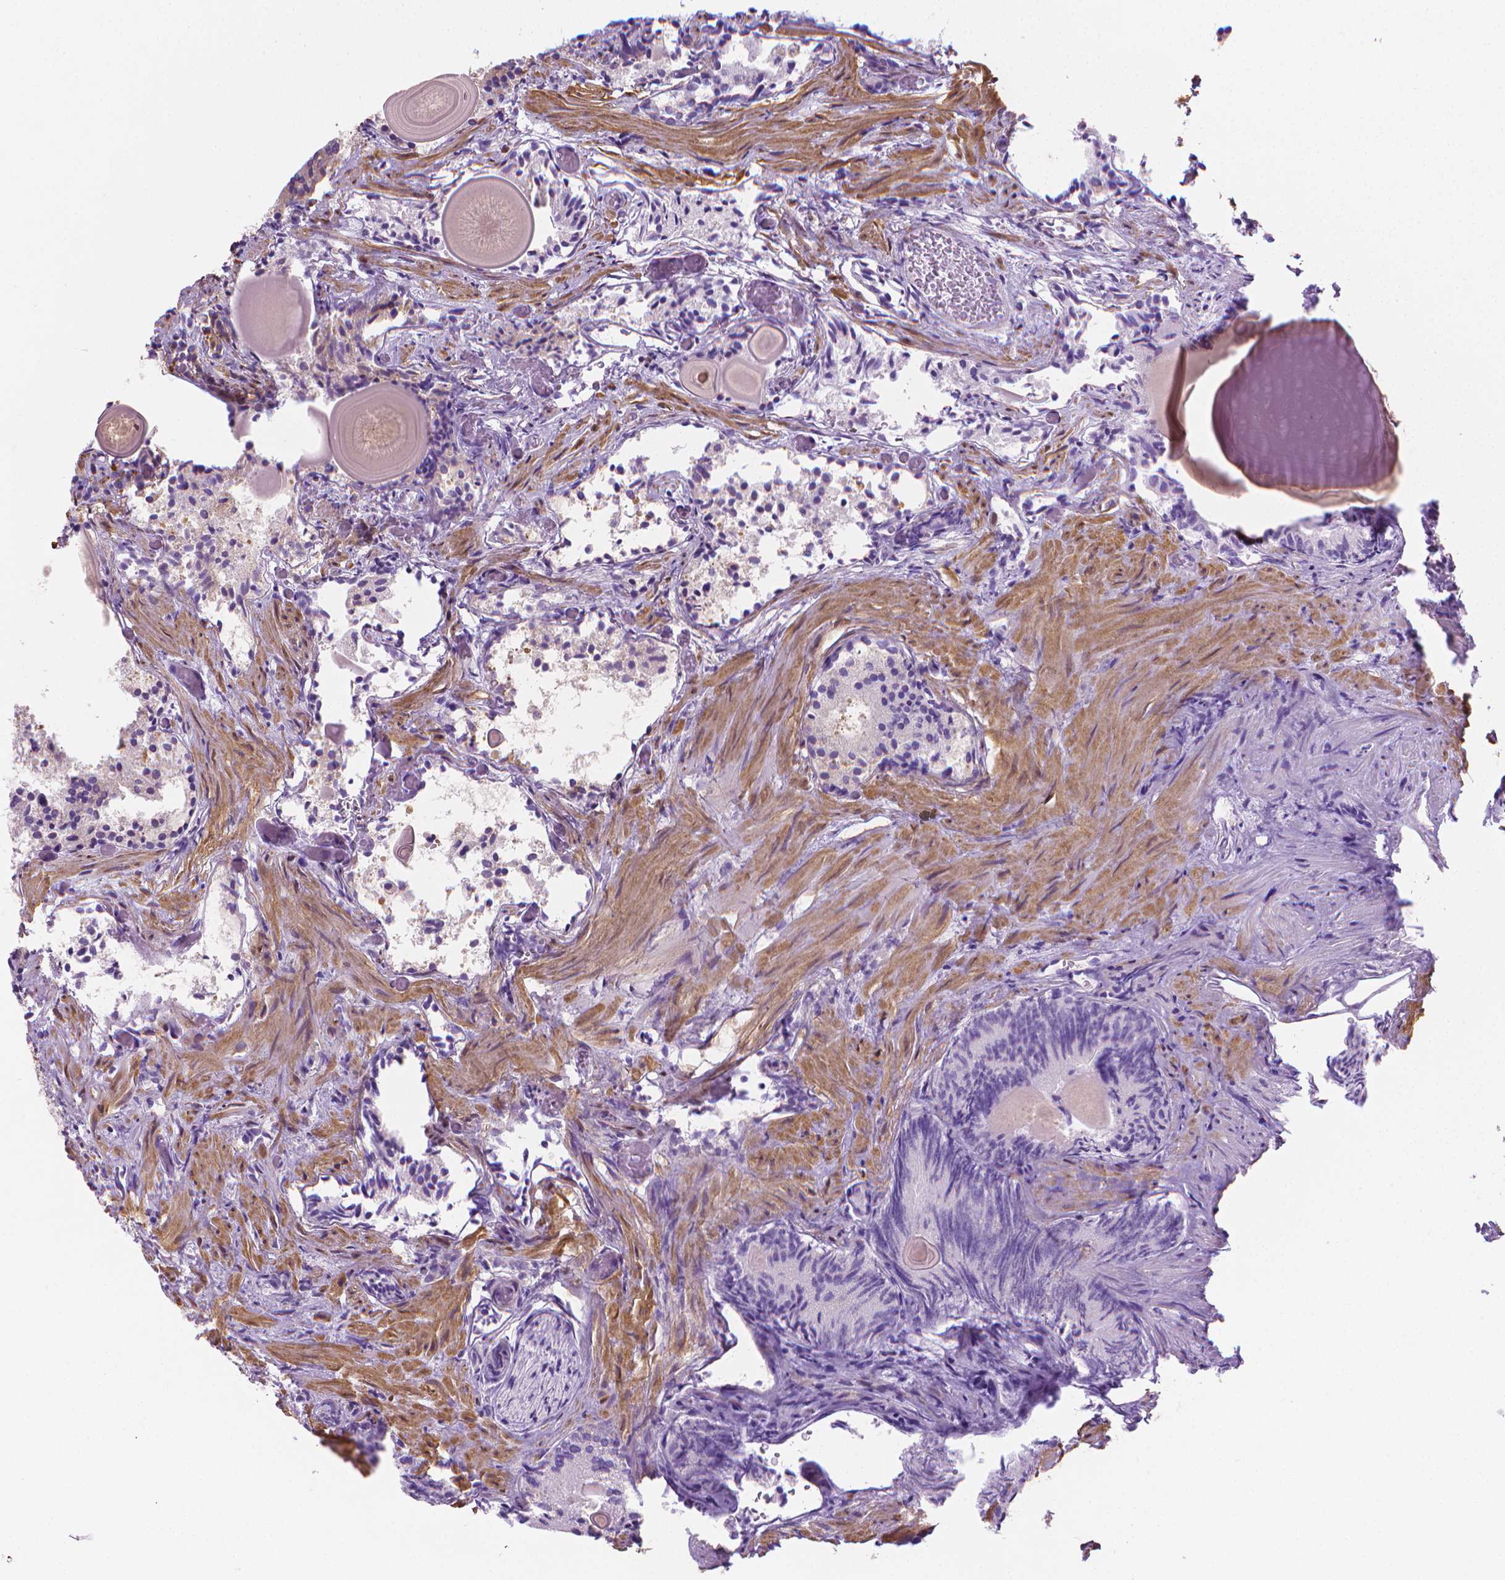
{"staining": {"intensity": "weak", "quantity": "25%-75%", "location": "cytoplasmic/membranous"}, "tissue": "prostate cancer", "cell_type": "Tumor cells", "image_type": "cancer", "snomed": [{"axis": "morphology", "description": "Adenocarcinoma, High grade"}, {"axis": "topography", "description": "Prostate"}], "caption": "Weak cytoplasmic/membranous positivity for a protein is identified in approximately 25%-75% of tumor cells of prostate cancer (high-grade adenocarcinoma) using IHC.", "gene": "FASN", "patient": {"sex": "male", "age": 90}}